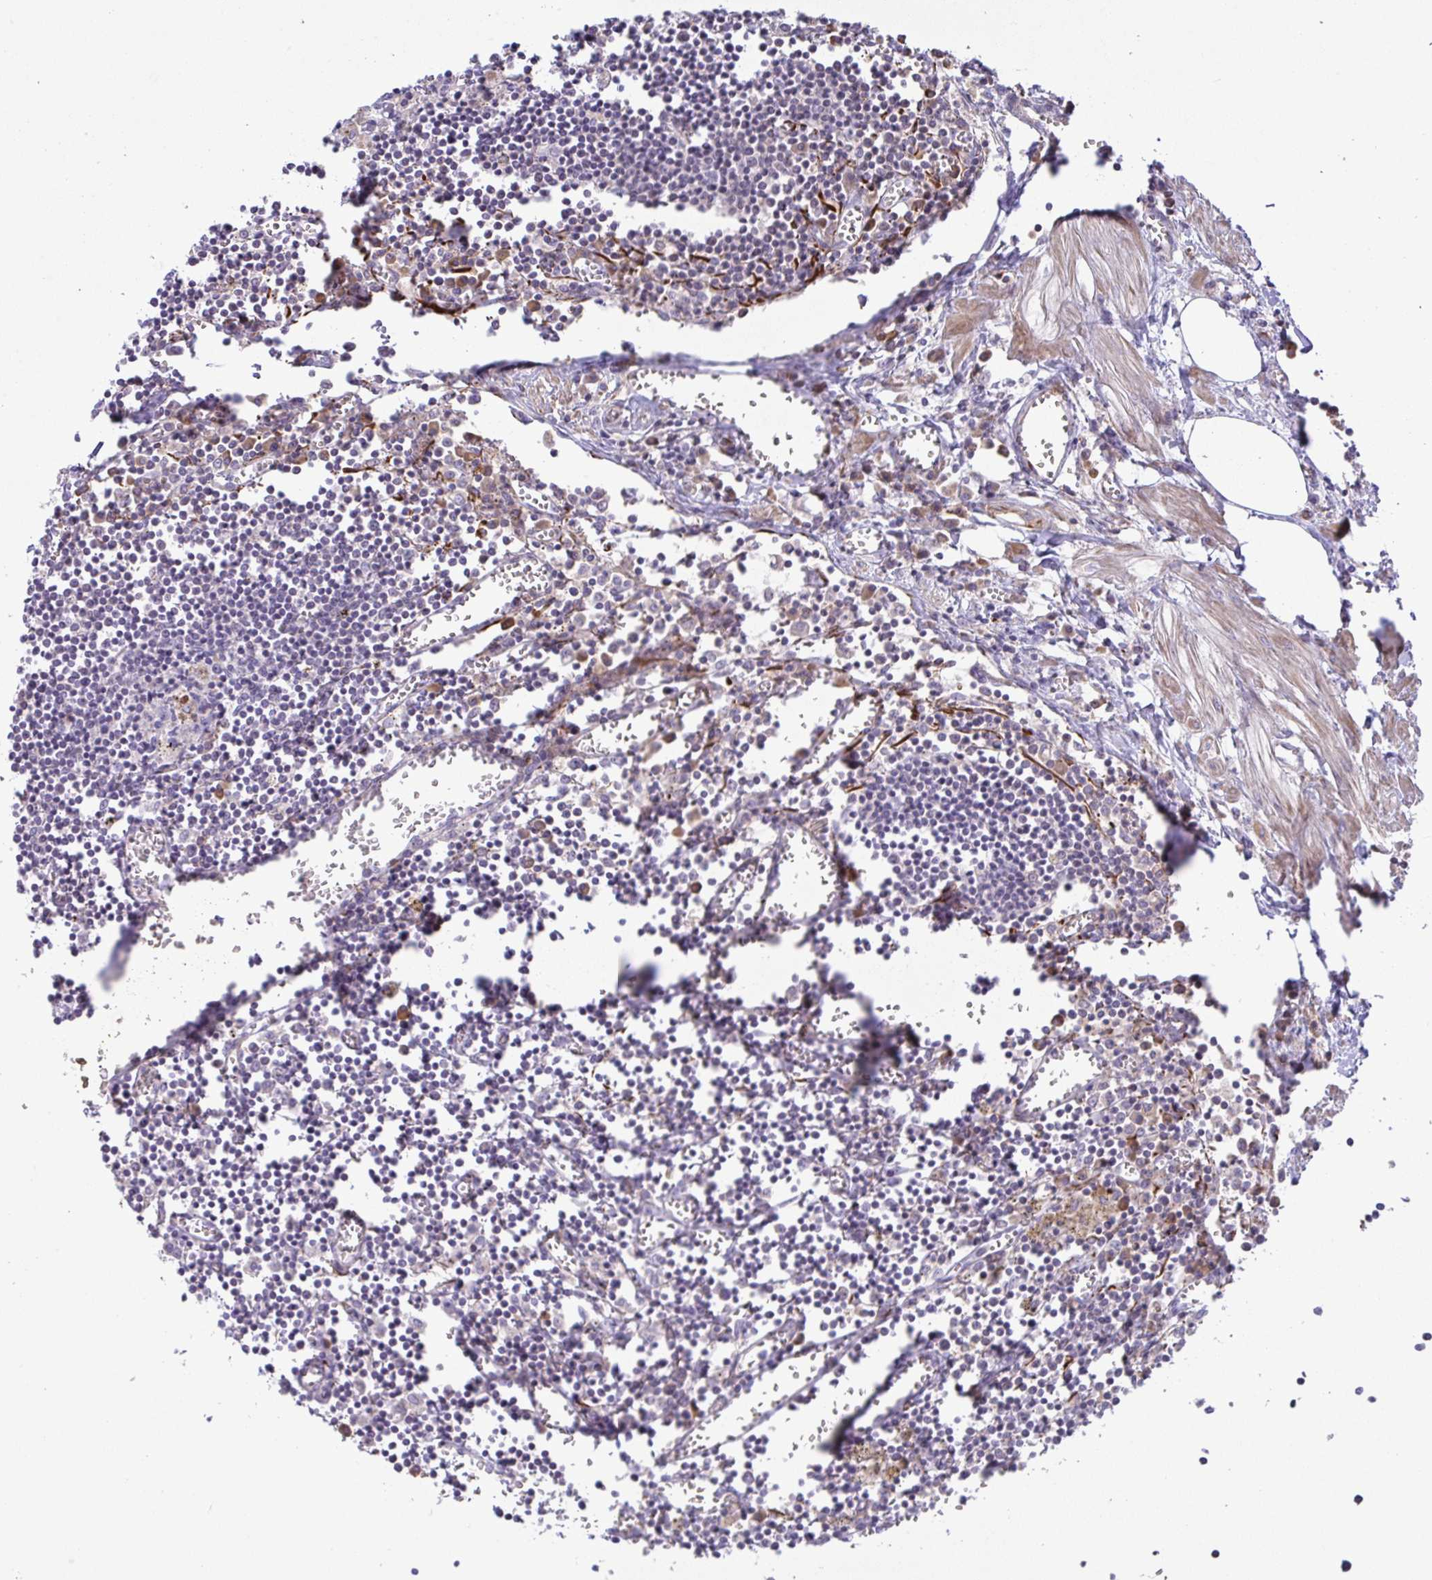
{"staining": {"intensity": "negative", "quantity": "none", "location": "none"}, "tissue": "lymph node", "cell_type": "Germinal center cells", "image_type": "normal", "snomed": [{"axis": "morphology", "description": "Normal tissue, NOS"}, {"axis": "topography", "description": "Lymph node"}], "caption": "The immunohistochemistry (IHC) histopathology image has no significant expression in germinal center cells of lymph node.", "gene": "GRID2", "patient": {"sex": "male", "age": 66}}